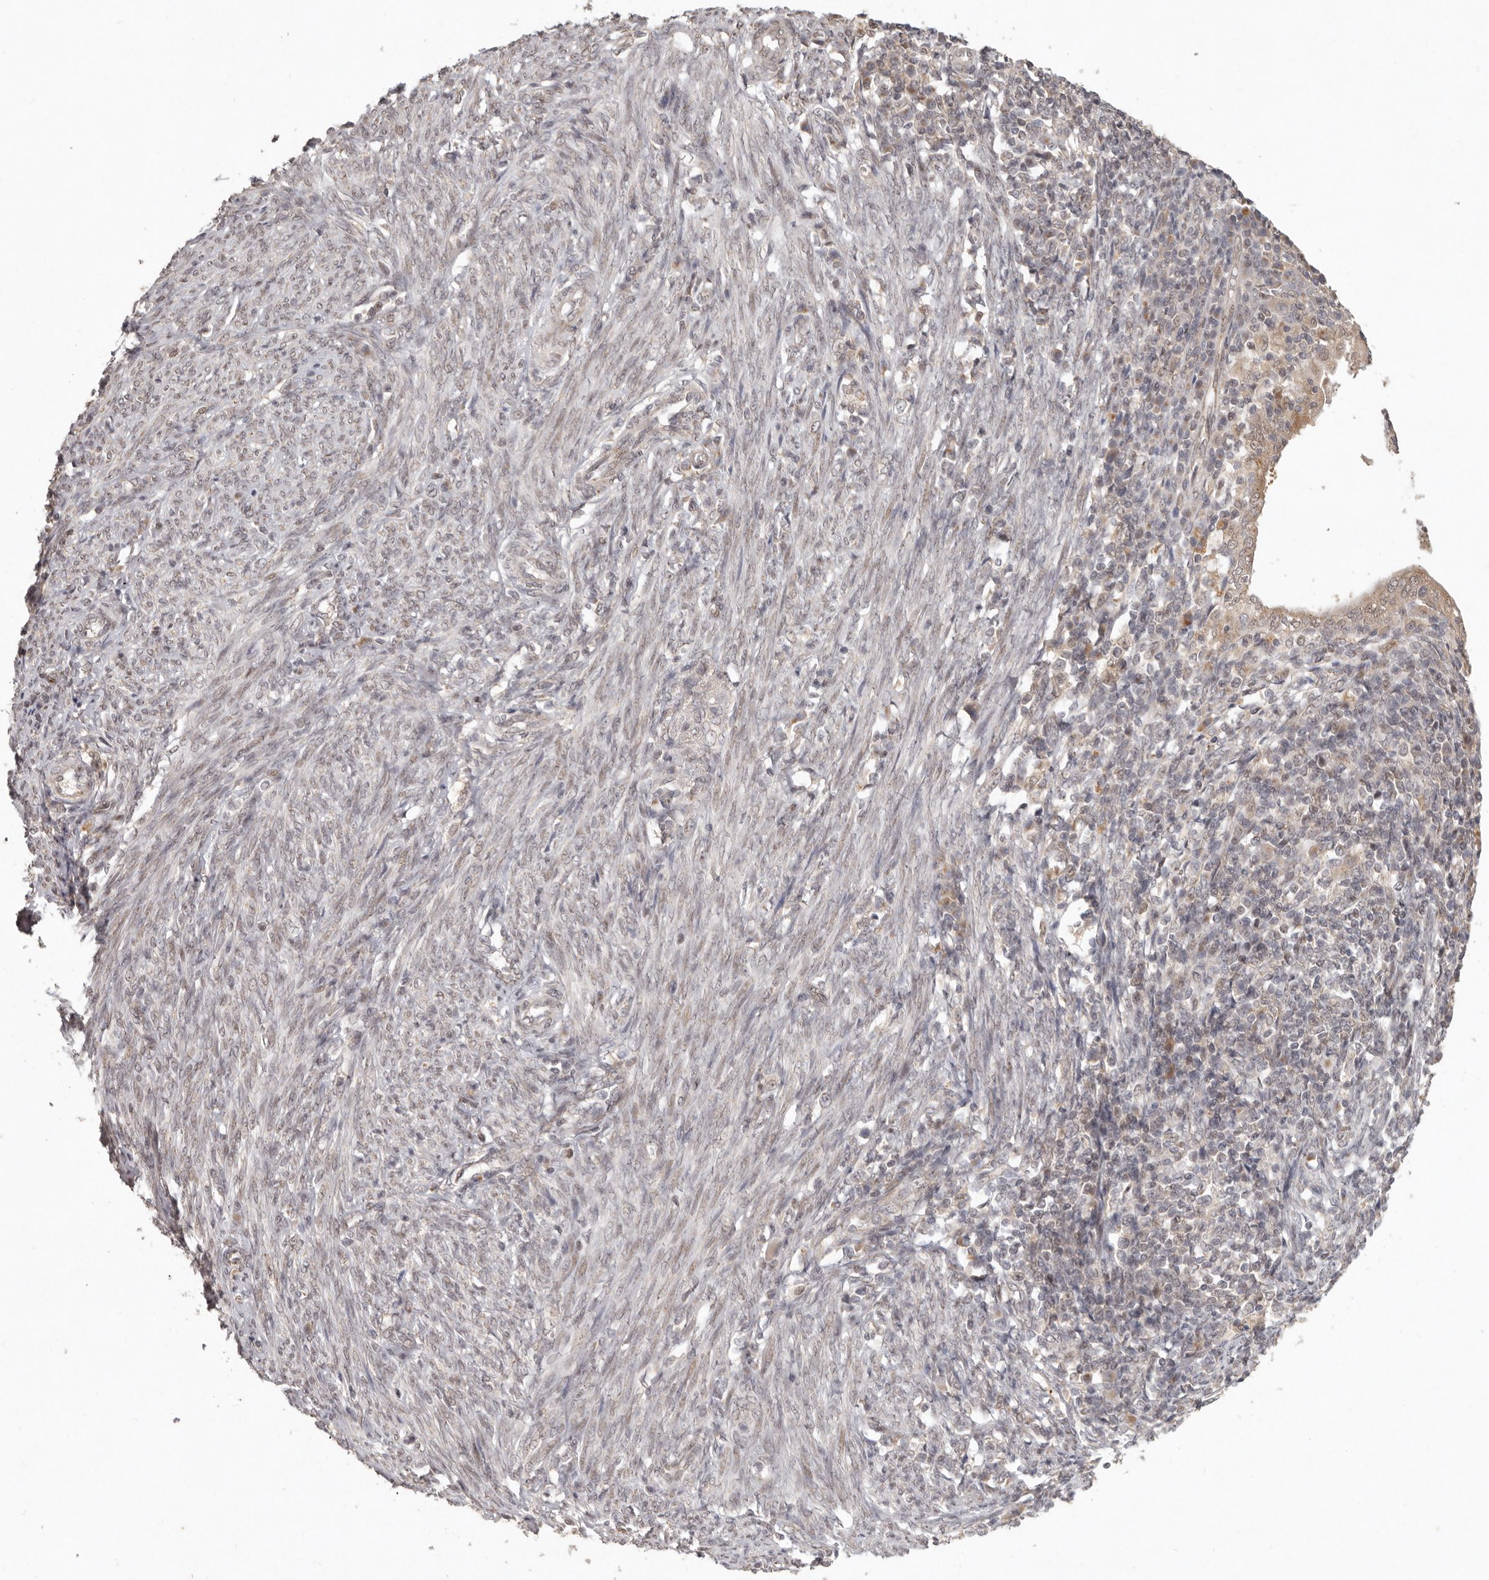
{"staining": {"intensity": "weak", "quantity": ">75%", "location": "cytoplasmic/membranous,nuclear"}, "tissue": "endometrial cancer", "cell_type": "Tumor cells", "image_type": "cancer", "snomed": [{"axis": "morphology", "description": "Adenocarcinoma, NOS"}, {"axis": "topography", "description": "Uterus"}], "caption": "Immunohistochemical staining of human adenocarcinoma (endometrial) exhibits weak cytoplasmic/membranous and nuclear protein expression in approximately >75% of tumor cells.", "gene": "LRRC75A", "patient": {"sex": "female", "age": 77}}